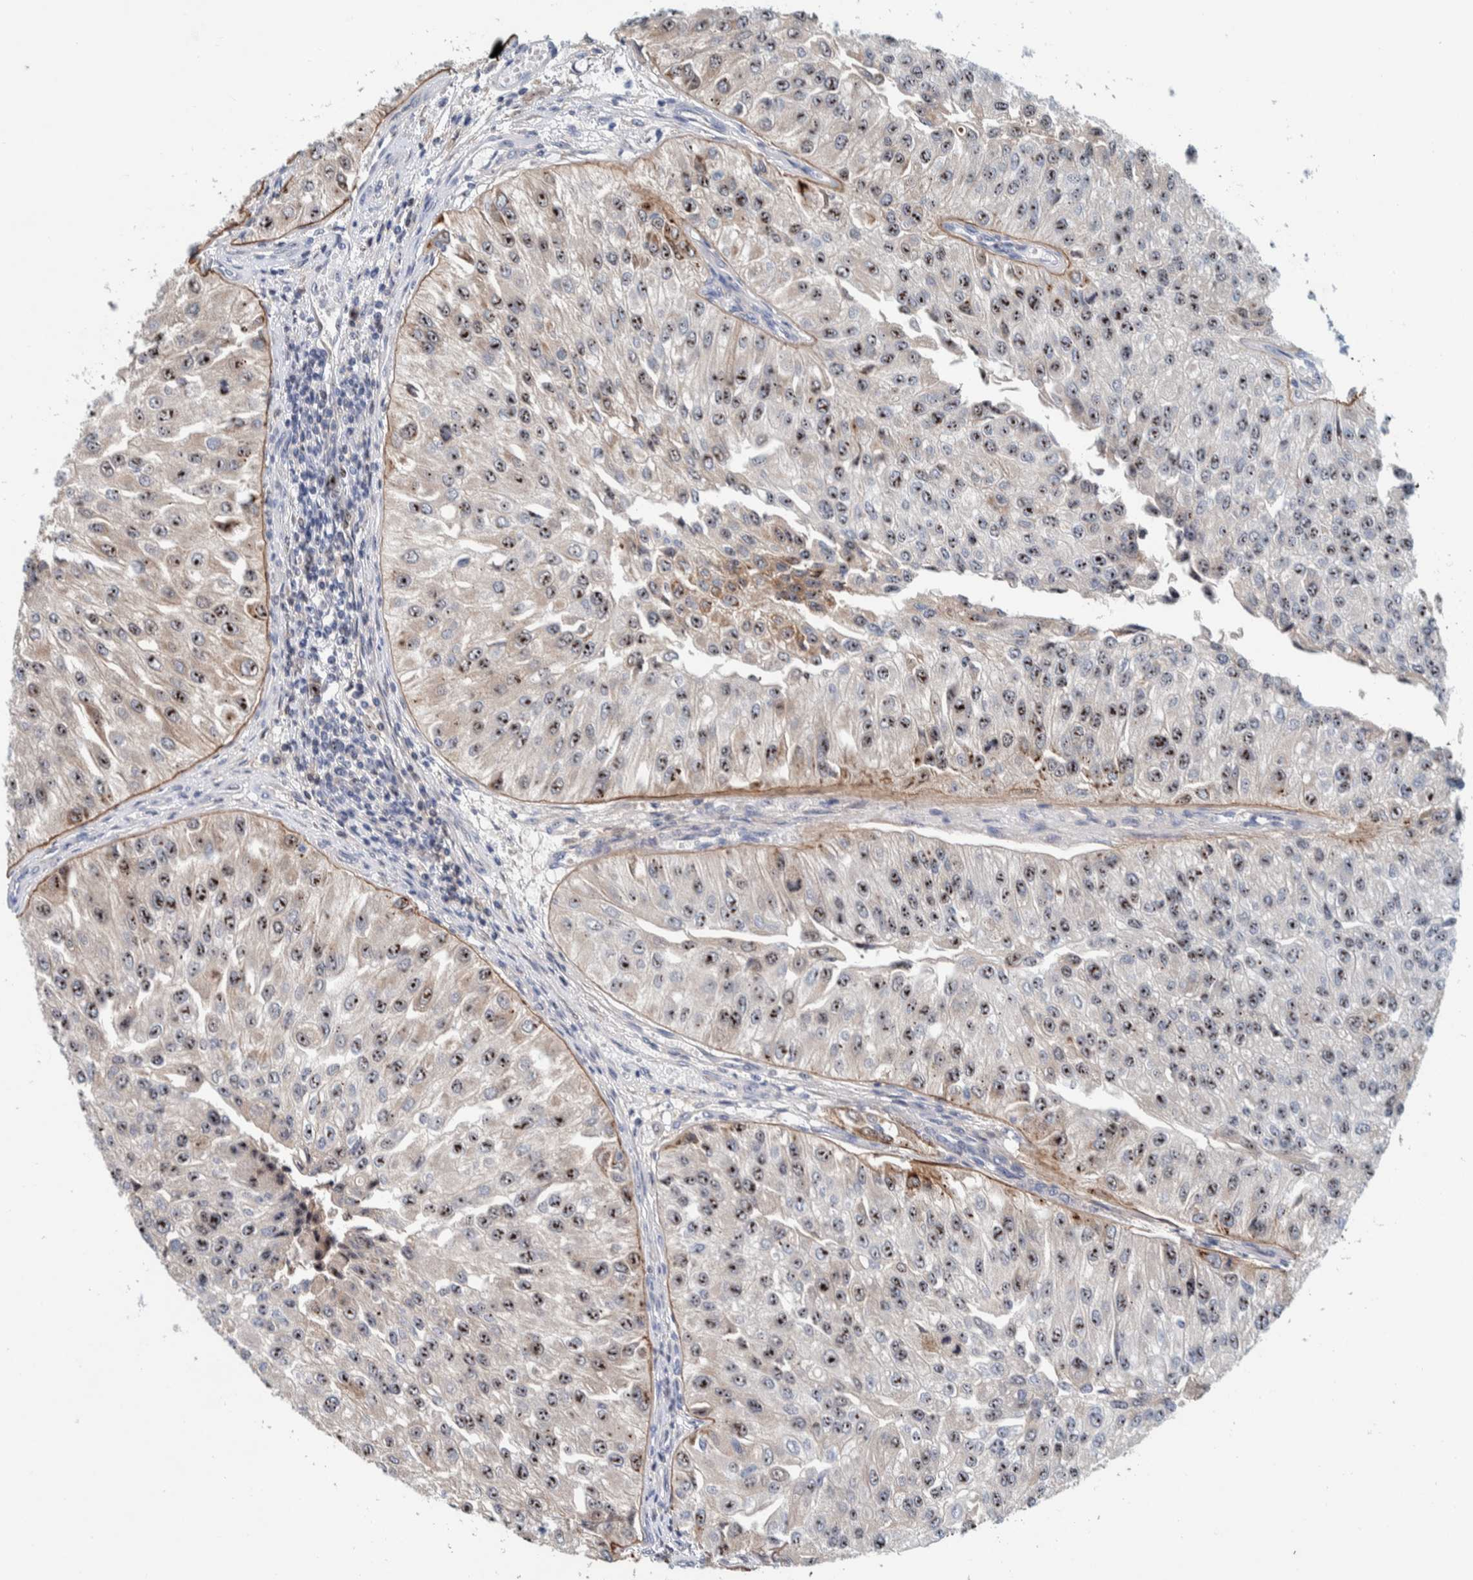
{"staining": {"intensity": "strong", "quantity": ">75%", "location": "nuclear"}, "tissue": "urothelial cancer", "cell_type": "Tumor cells", "image_type": "cancer", "snomed": [{"axis": "morphology", "description": "Urothelial carcinoma, High grade"}, {"axis": "topography", "description": "Kidney"}, {"axis": "topography", "description": "Urinary bladder"}], "caption": "This micrograph reveals IHC staining of human urothelial cancer, with high strong nuclear positivity in approximately >75% of tumor cells.", "gene": "NOL11", "patient": {"sex": "male", "age": 77}}